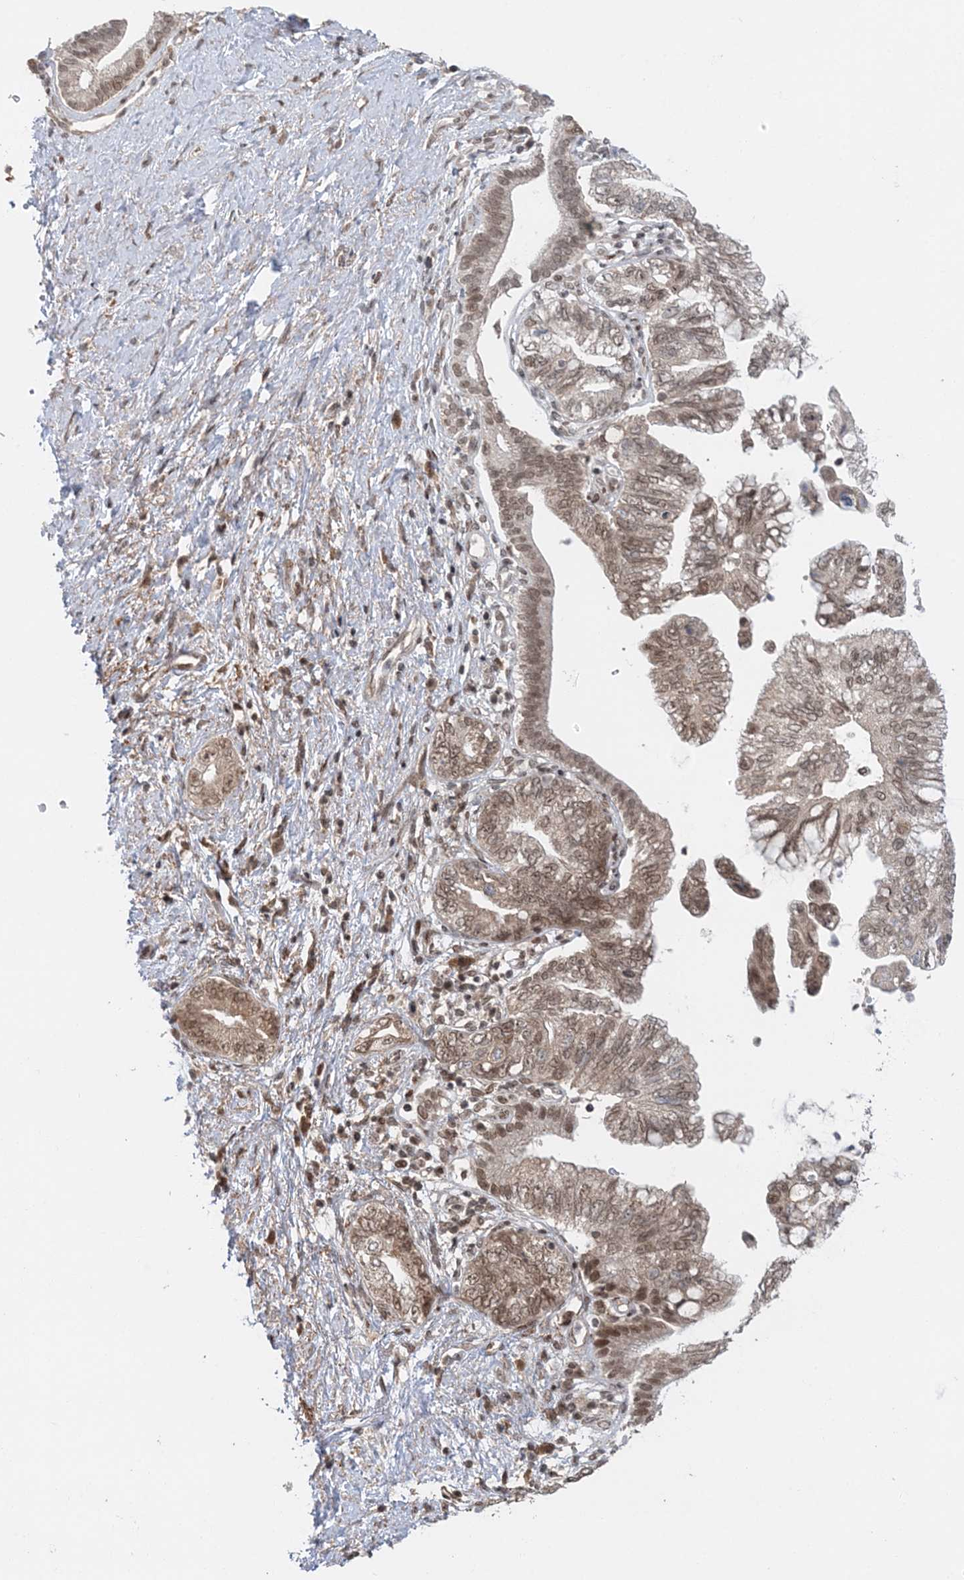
{"staining": {"intensity": "weak", "quantity": ">75%", "location": "nuclear"}, "tissue": "pancreatic cancer", "cell_type": "Tumor cells", "image_type": "cancer", "snomed": [{"axis": "morphology", "description": "Adenocarcinoma, NOS"}, {"axis": "topography", "description": "Pancreas"}], "caption": "IHC staining of pancreatic cancer (adenocarcinoma), which demonstrates low levels of weak nuclear staining in about >75% of tumor cells indicating weak nuclear protein positivity. The staining was performed using DAB (brown) for protein detection and nuclei were counterstained in hematoxylin (blue).", "gene": "NOA1", "patient": {"sex": "female", "age": 73}}